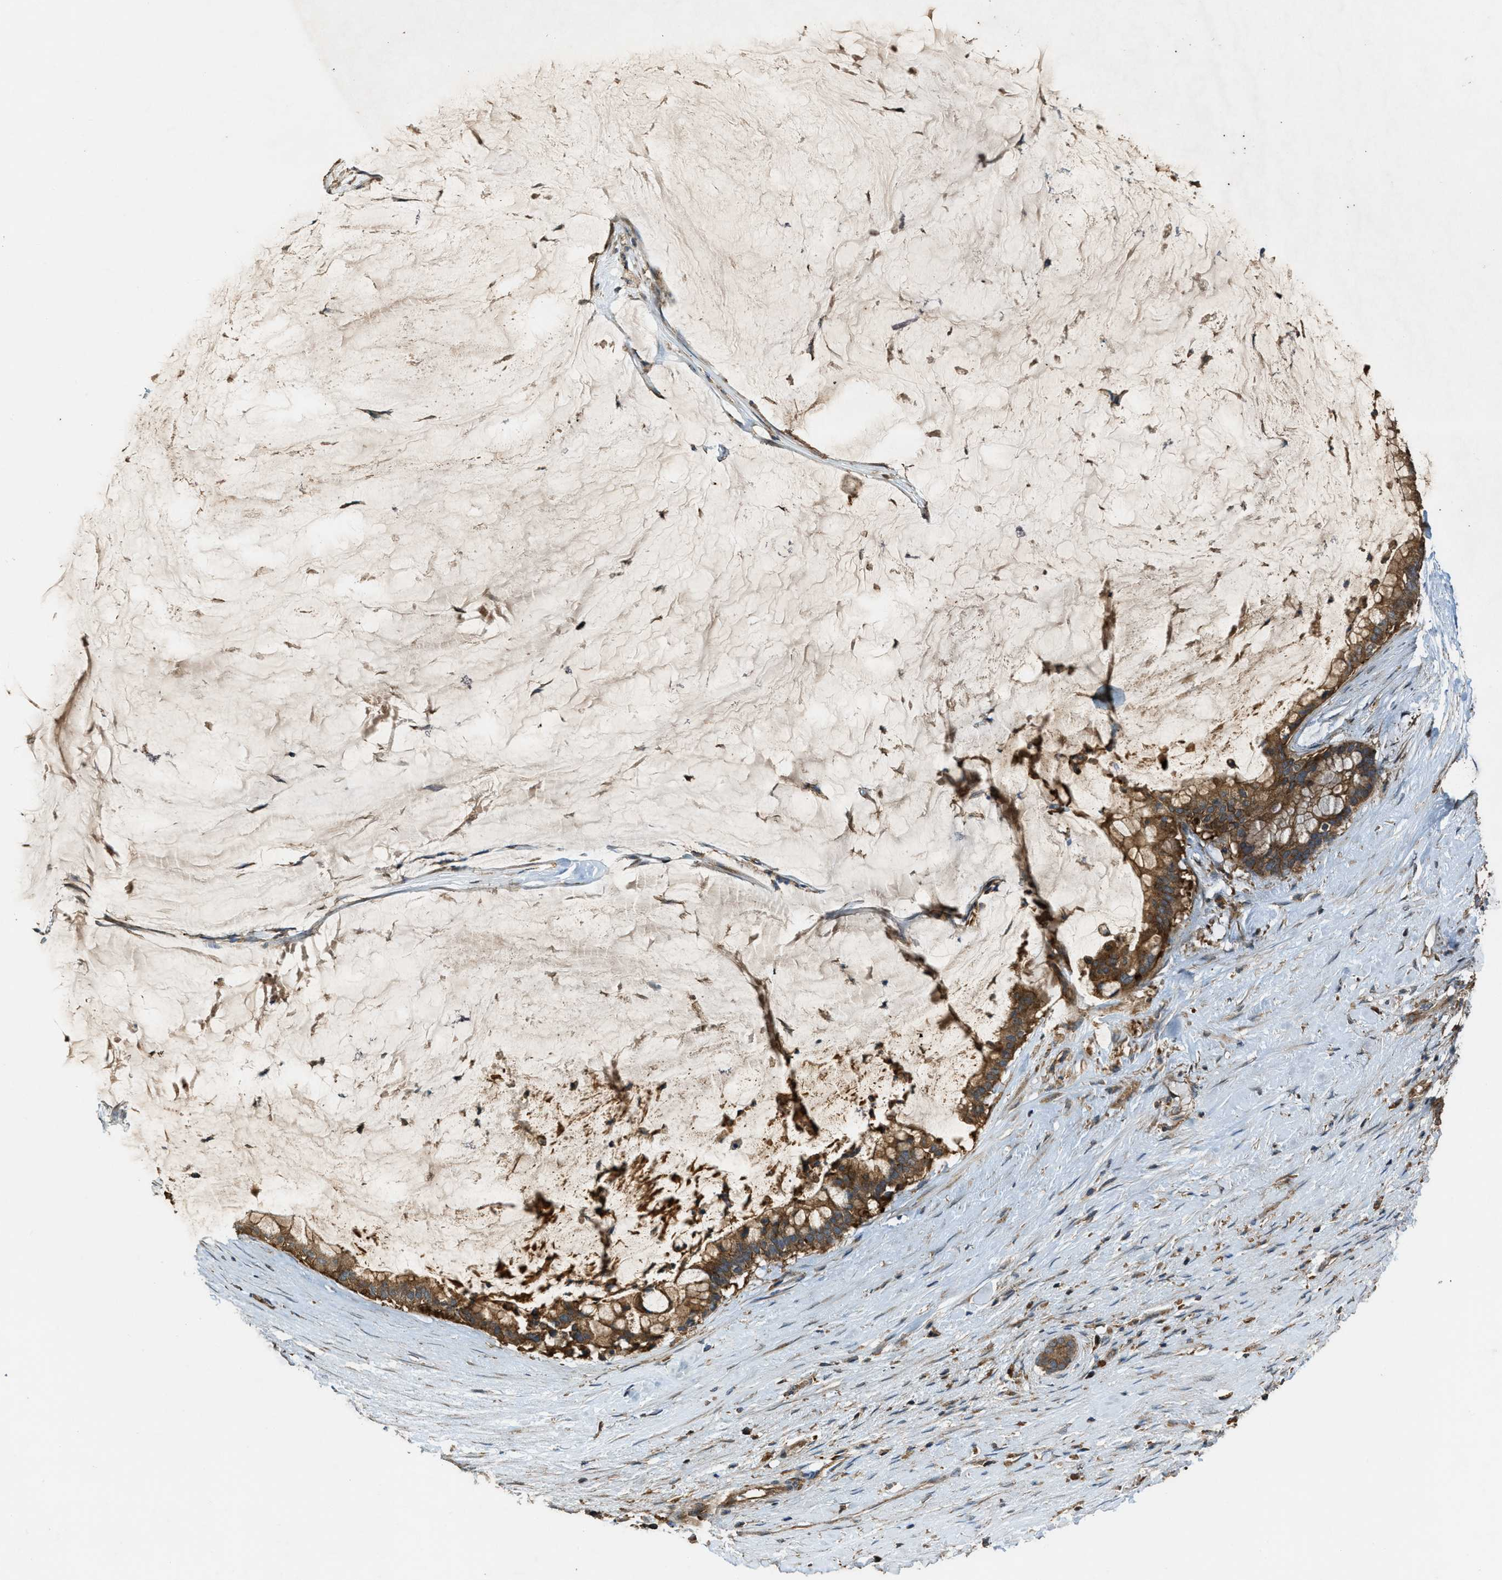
{"staining": {"intensity": "moderate", "quantity": ">75%", "location": "cytoplasmic/membranous"}, "tissue": "pancreatic cancer", "cell_type": "Tumor cells", "image_type": "cancer", "snomed": [{"axis": "morphology", "description": "Adenocarcinoma, NOS"}, {"axis": "topography", "description": "Pancreas"}], "caption": "Pancreatic cancer (adenocarcinoma) stained with IHC shows moderate cytoplasmic/membranous staining in about >75% of tumor cells. (DAB IHC with brightfield microscopy, high magnification).", "gene": "MAP3K8", "patient": {"sex": "male", "age": 41}}